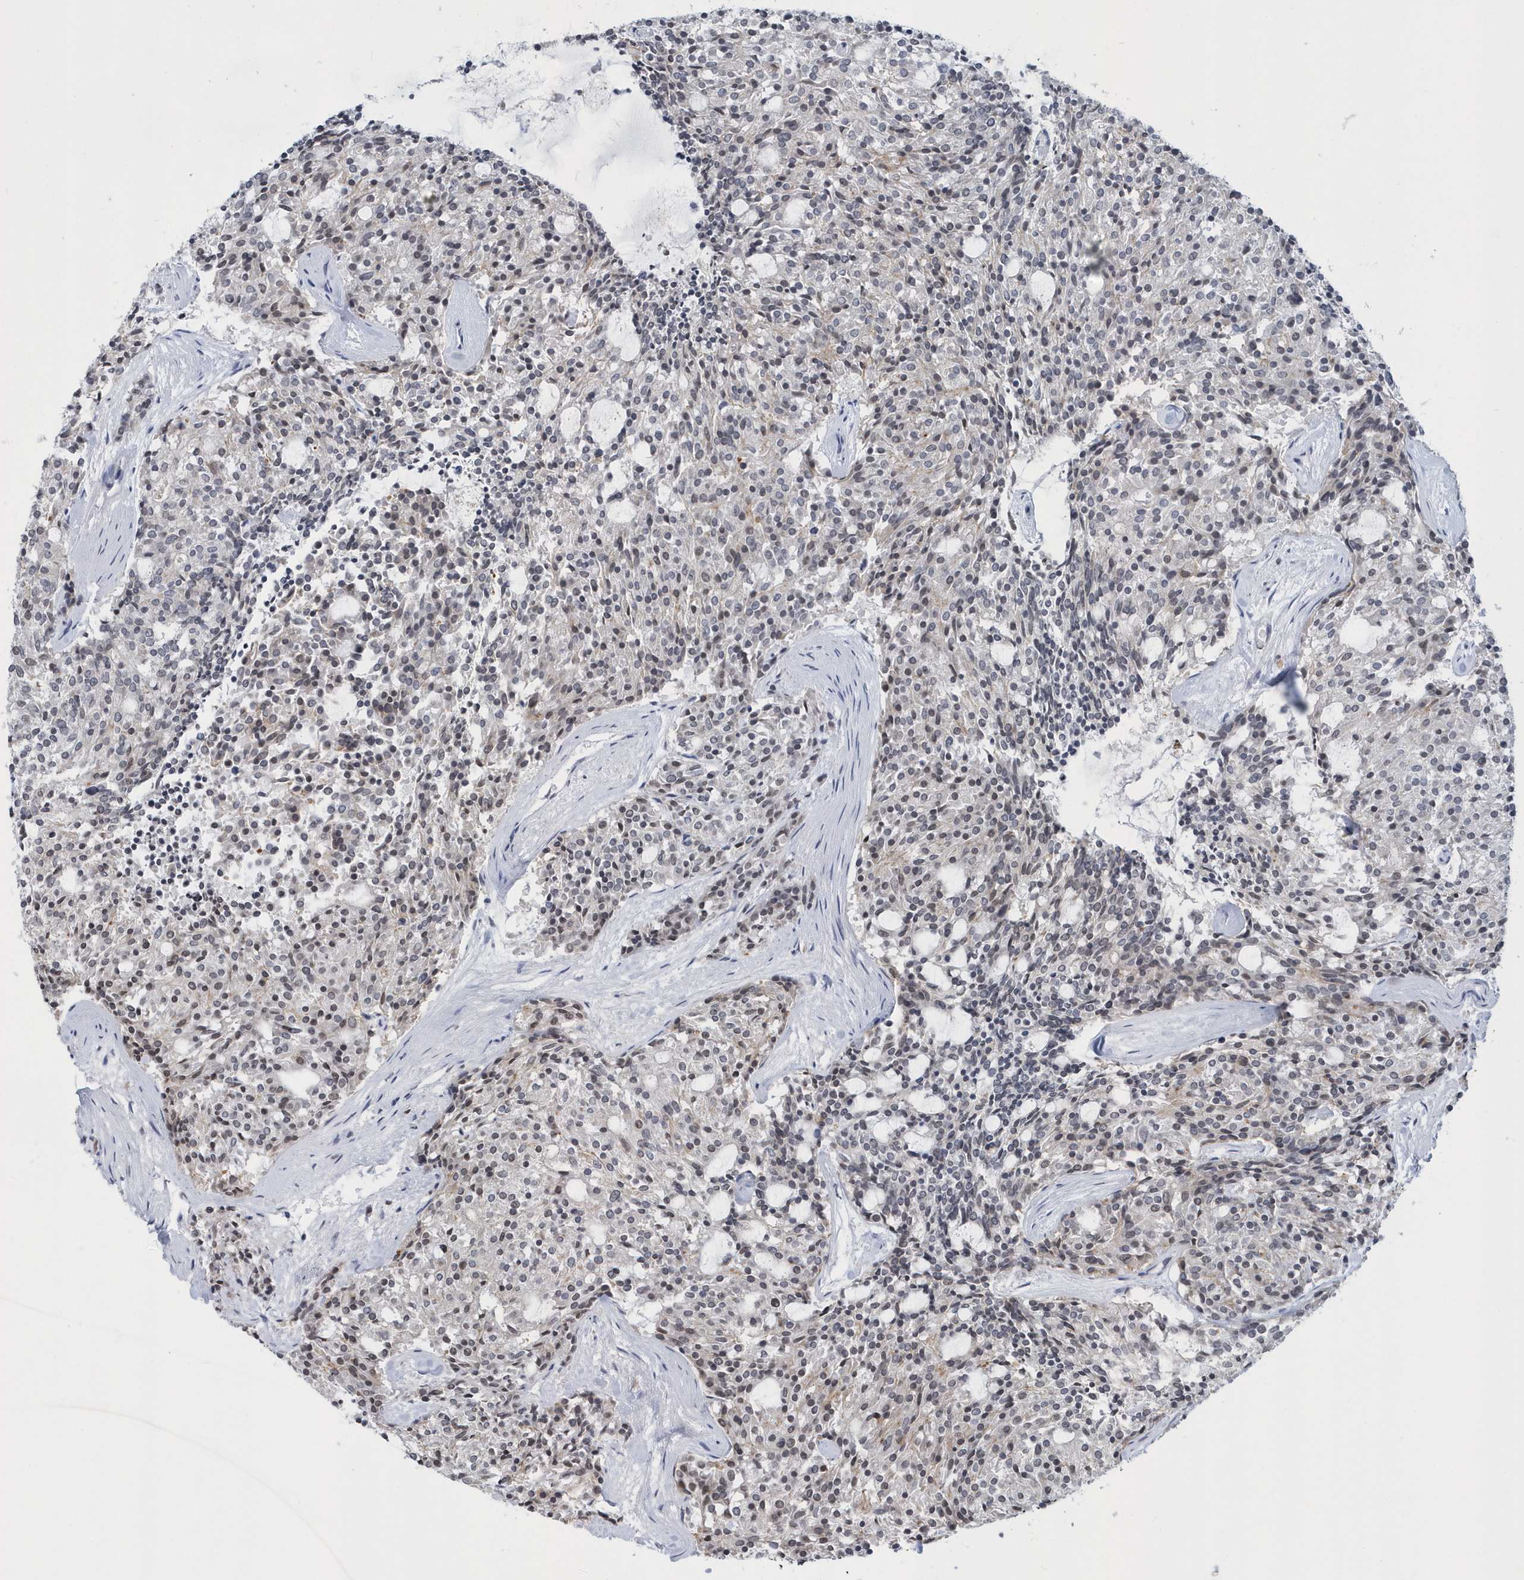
{"staining": {"intensity": "weak", "quantity": "<25%", "location": "nuclear"}, "tissue": "carcinoid", "cell_type": "Tumor cells", "image_type": "cancer", "snomed": [{"axis": "morphology", "description": "Carcinoid, malignant, NOS"}, {"axis": "topography", "description": "Pancreas"}], "caption": "Immunohistochemistry (IHC) photomicrograph of neoplastic tissue: human malignant carcinoid stained with DAB demonstrates no significant protein staining in tumor cells.", "gene": "VWA5B2", "patient": {"sex": "female", "age": 54}}